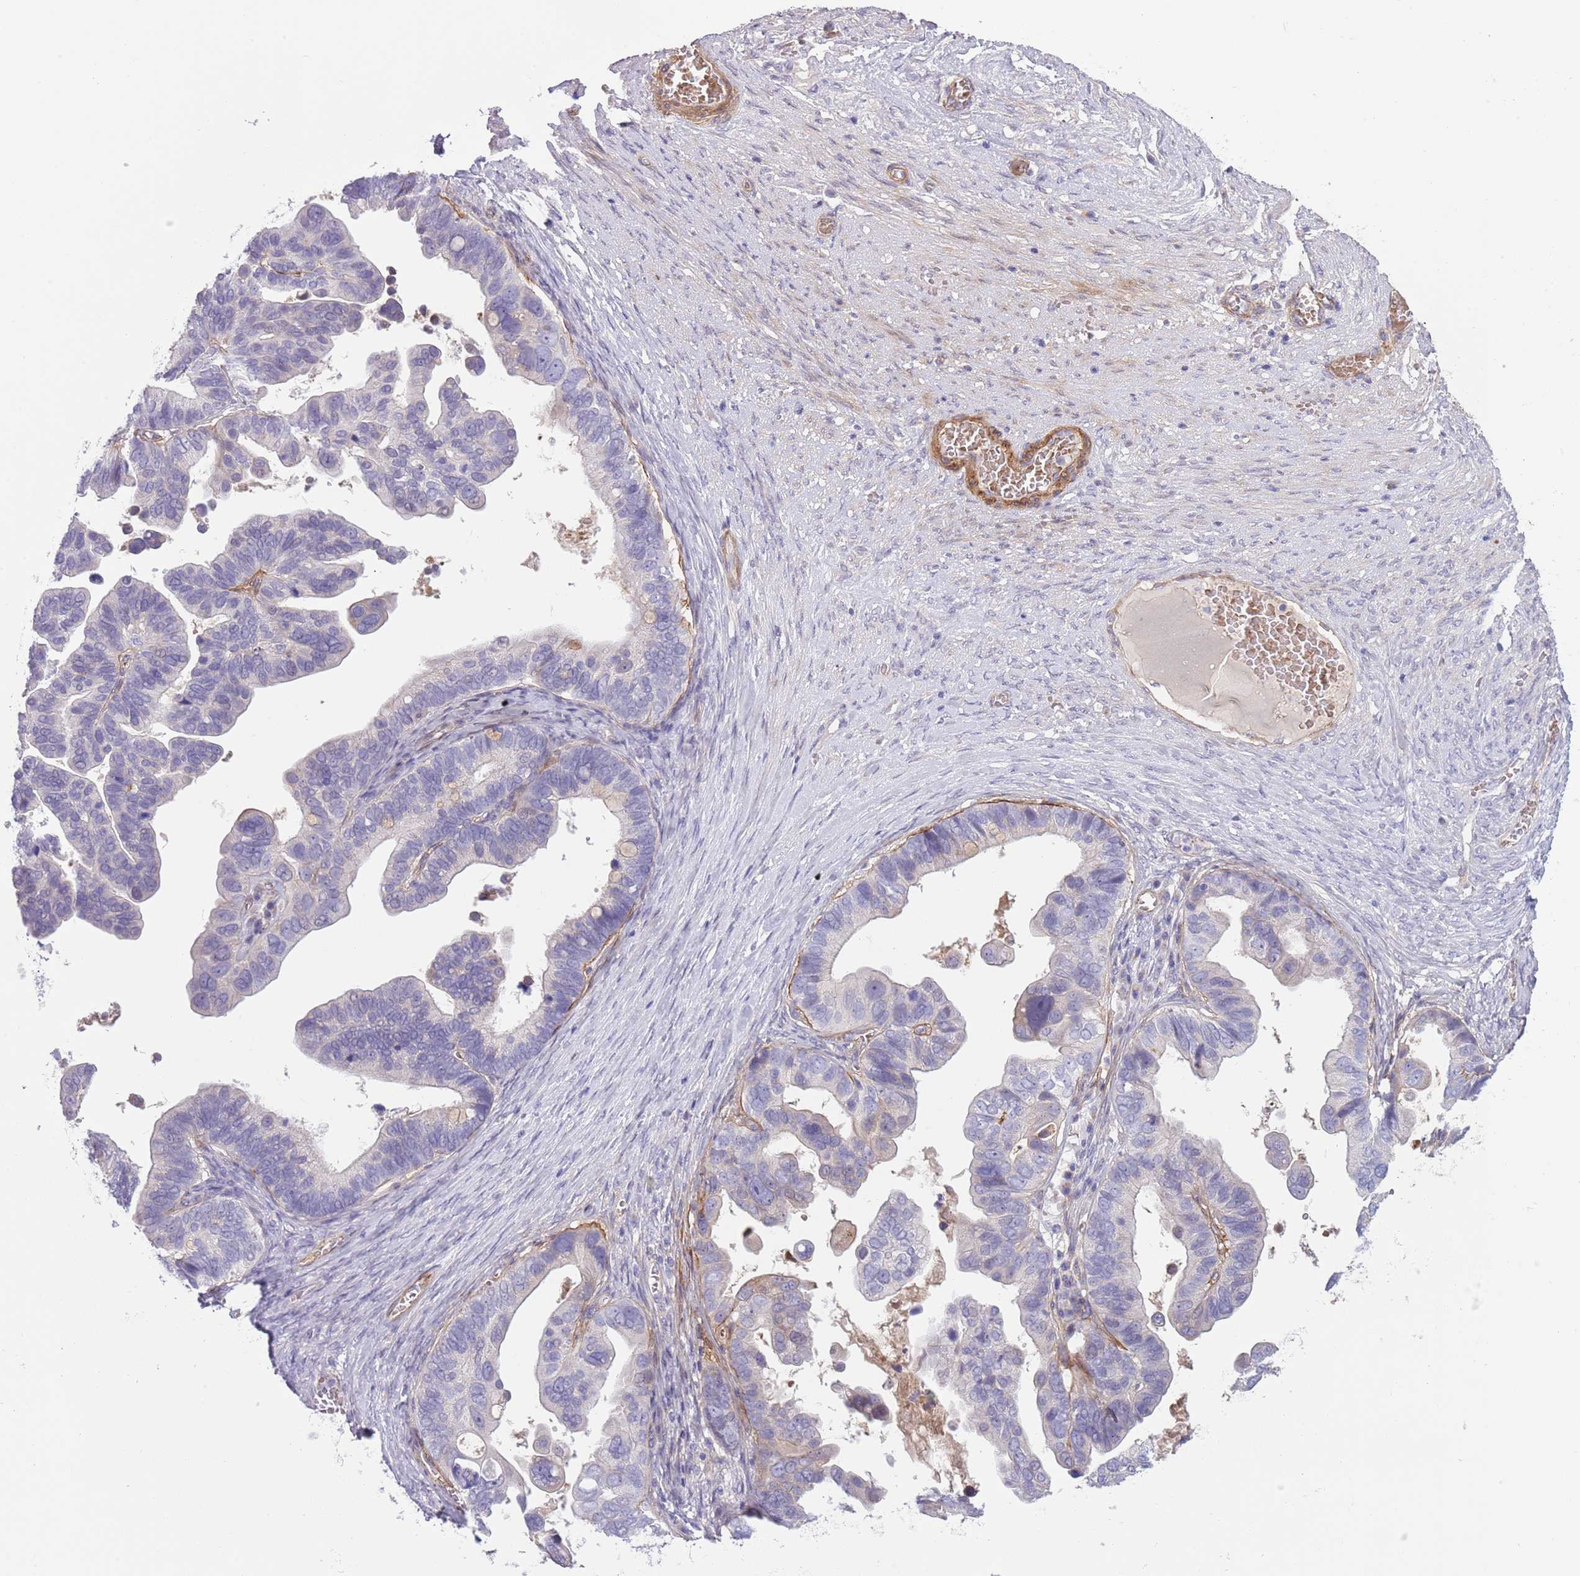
{"staining": {"intensity": "negative", "quantity": "none", "location": "none"}, "tissue": "ovarian cancer", "cell_type": "Tumor cells", "image_type": "cancer", "snomed": [{"axis": "morphology", "description": "Cystadenocarcinoma, serous, NOS"}, {"axis": "topography", "description": "Ovary"}], "caption": "Protein analysis of serous cystadenocarcinoma (ovarian) exhibits no significant positivity in tumor cells.", "gene": "TINAGL1", "patient": {"sex": "female", "age": 56}}